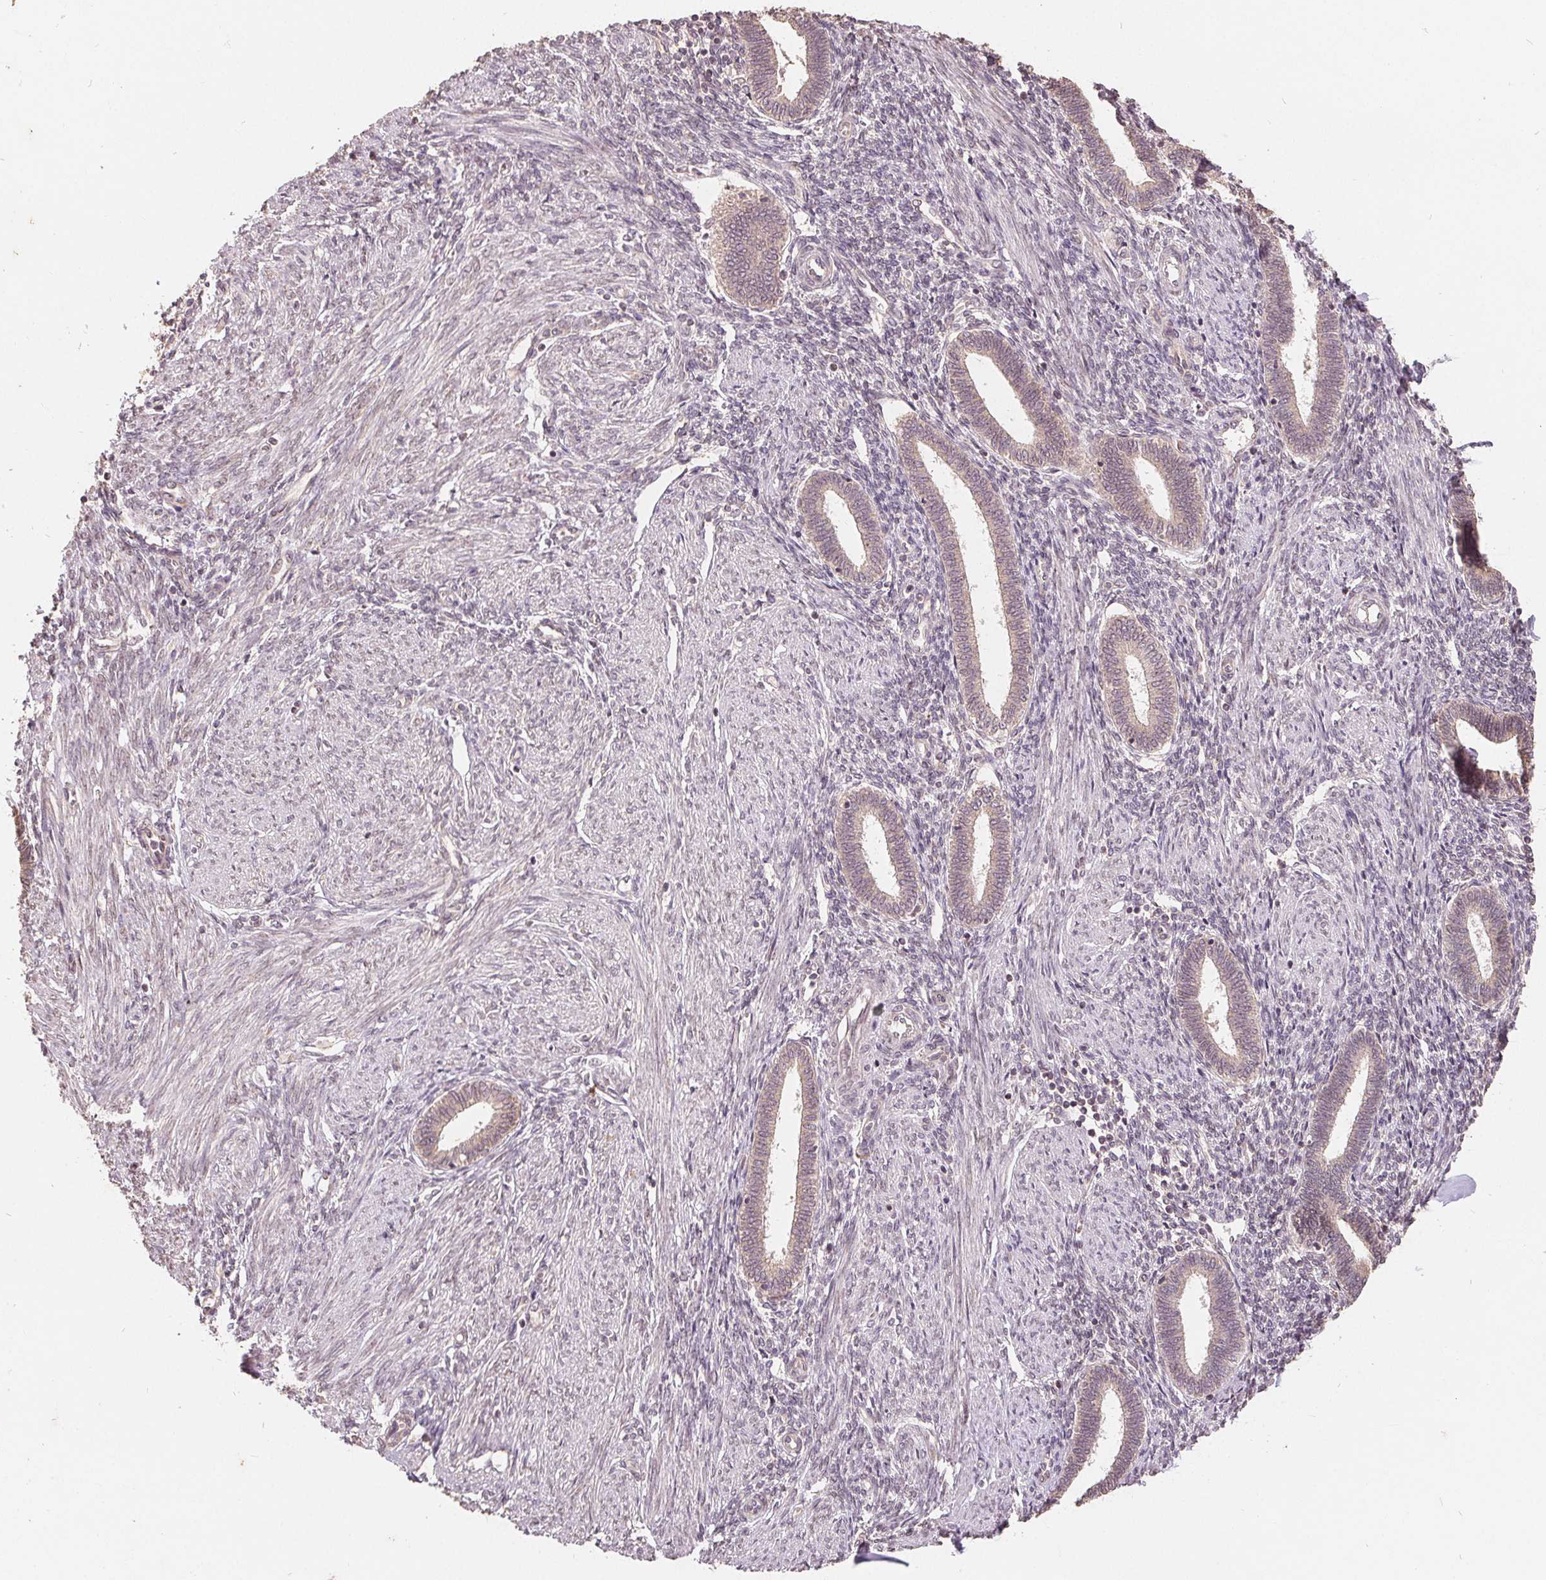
{"staining": {"intensity": "weak", "quantity": "<25%", "location": "cytoplasmic/membranous"}, "tissue": "endometrium", "cell_type": "Cells in endometrial stroma", "image_type": "normal", "snomed": [{"axis": "morphology", "description": "Normal tissue, NOS"}, {"axis": "topography", "description": "Endometrium"}], "caption": "This is an immunohistochemistry (IHC) image of normal human endometrium. There is no staining in cells in endometrial stroma.", "gene": "CDIPT", "patient": {"sex": "female", "age": 42}}